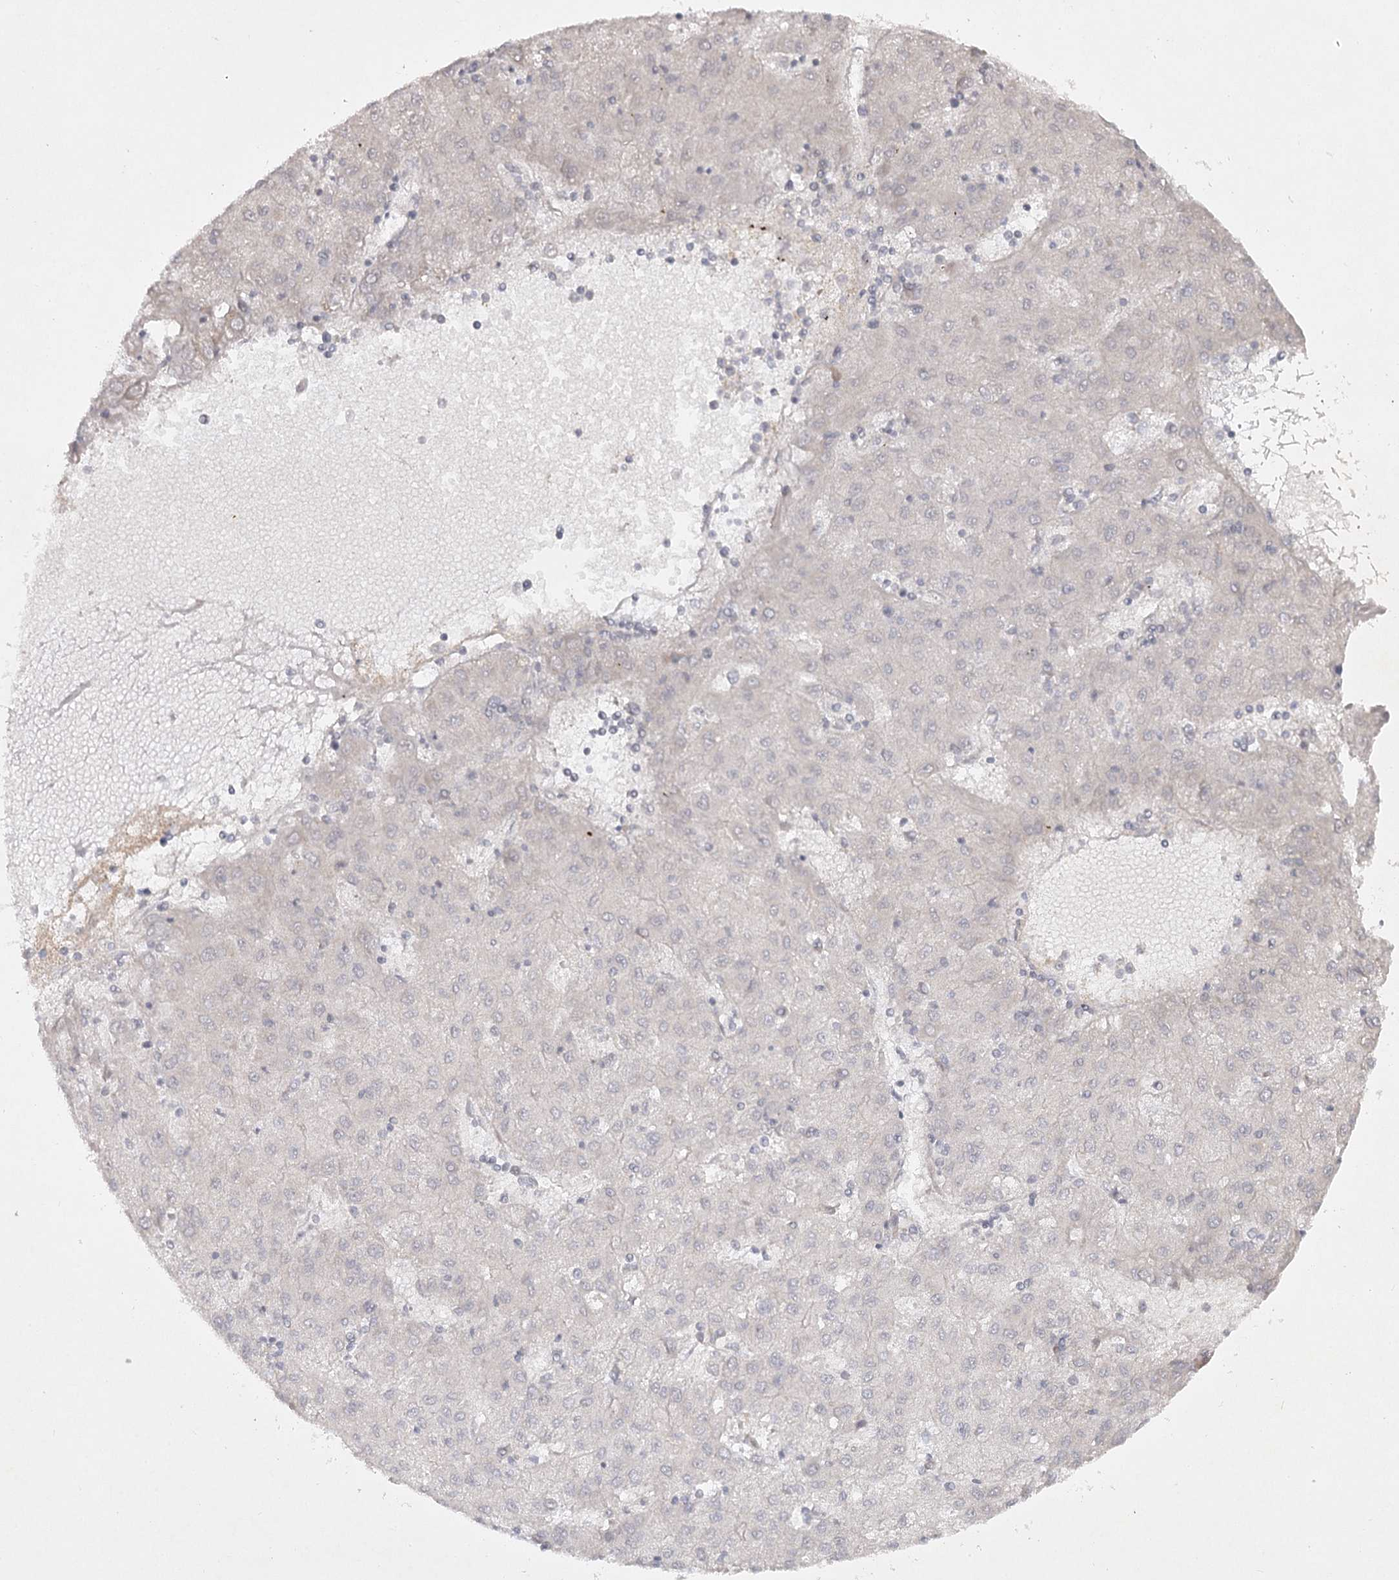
{"staining": {"intensity": "negative", "quantity": "none", "location": "none"}, "tissue": "liver cancer", "cell_type": "Tumor cells", "image_type": "cancer", "snomed": [{"axis": "morphology", "description": "Carcinoma, Hepatocellular, NOS"}, {"axis": "topography", "description": "Liver"}], "caption": "The image demonstrates no significant positivity in tumor cells of liver cancer.", "gene": "SH2D3A", "patient": {"sex": "male", "age": 72}}